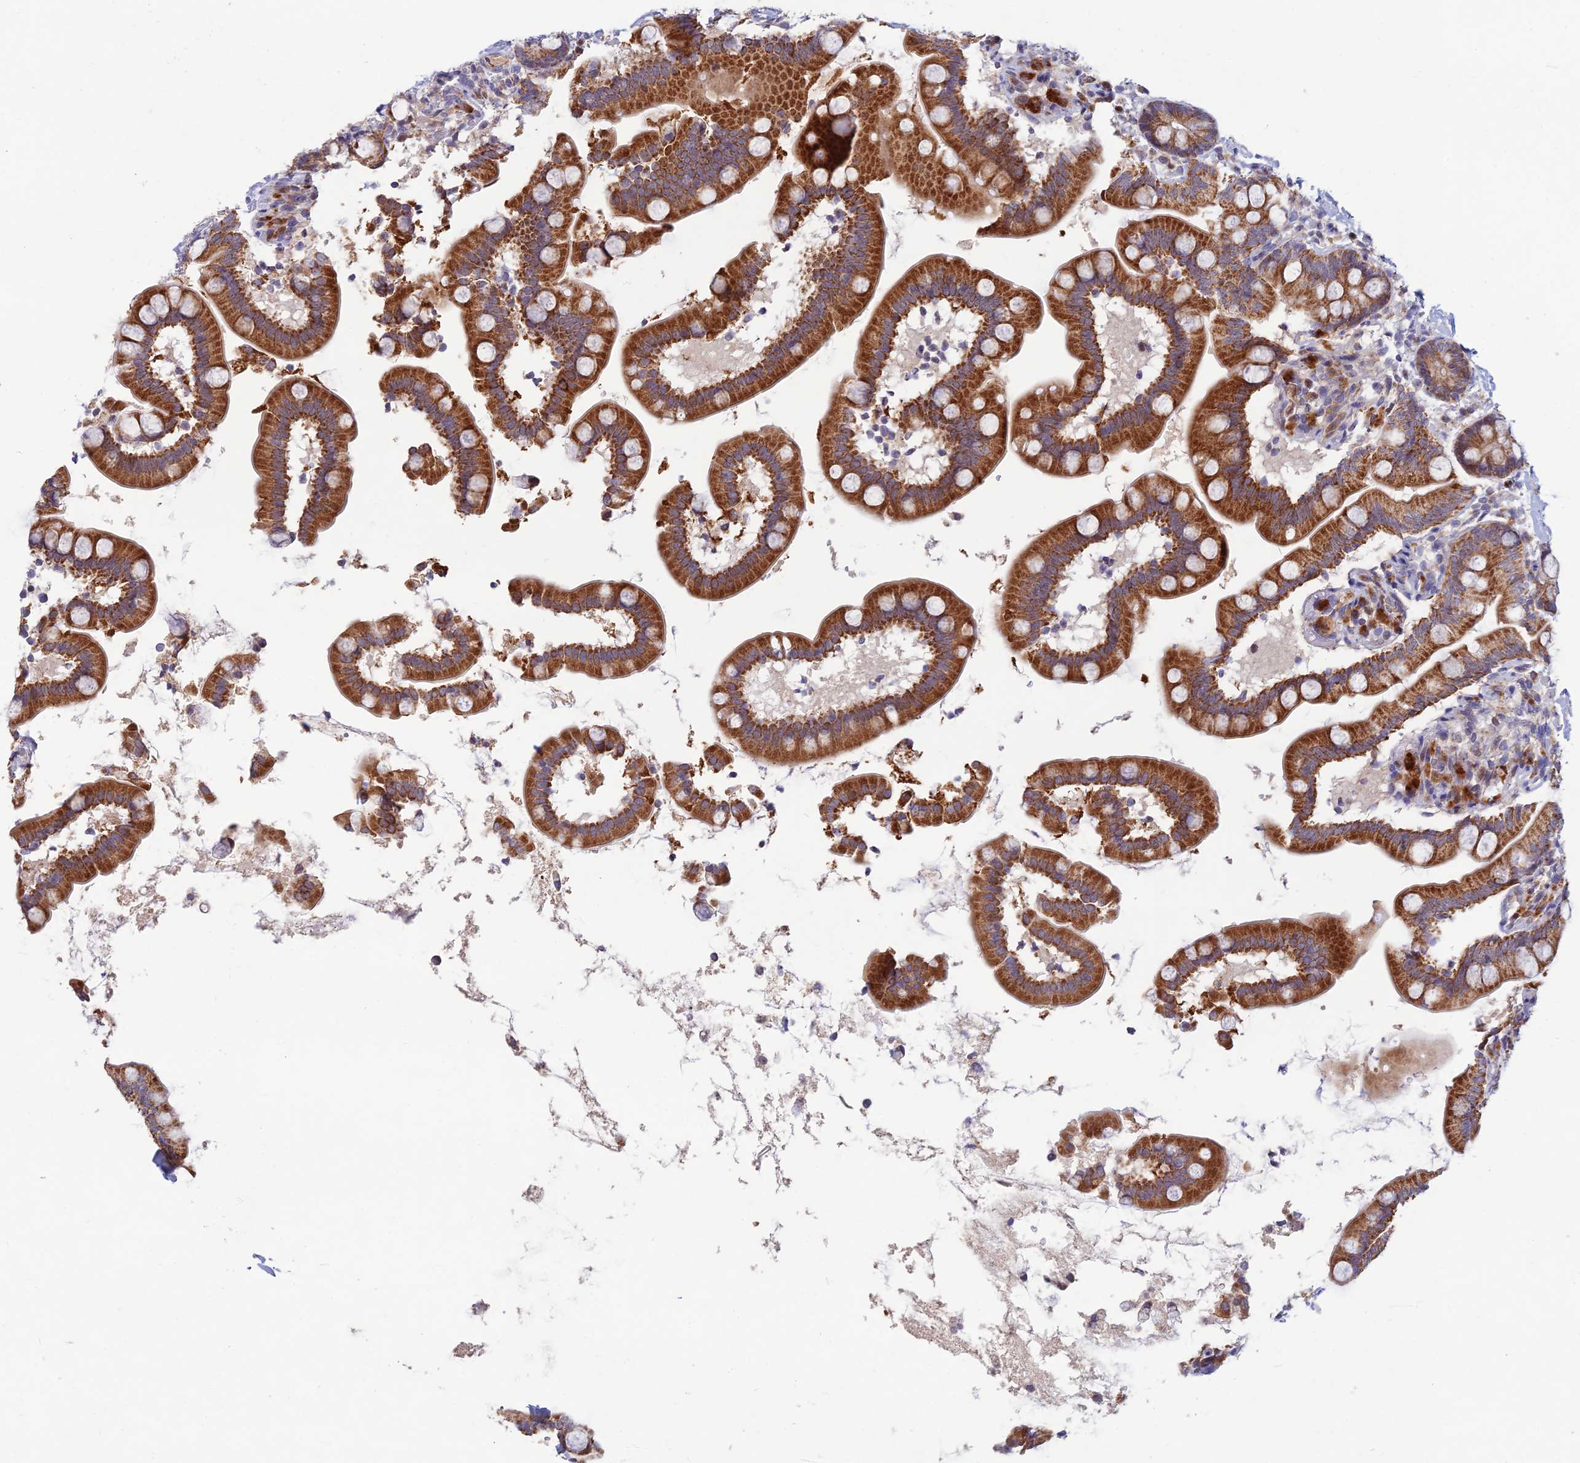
{"staining": {"intensity": "moderate", "quantity": ">75%", "location": "cytoplasmic/membranous"}, "tissue": "small intestine", "cell_type": "Glandular cells", "image_type": "normal", "snomed": [{"axis": "morphology", "description": "Normal tissue, NOS"}, {"axis": "topography", "description": "Small intestine"}], "caption": "Brown immunohistochemical staining in normal human small intestine demonstrates moderate cytoplasmic/membranous staining in about >75% of glandular cells. The protein is shown in brown color, while the nuclei are stained blue.", "gene": "FASTKD5", "patient": {"sex": "female", "age": 64}}